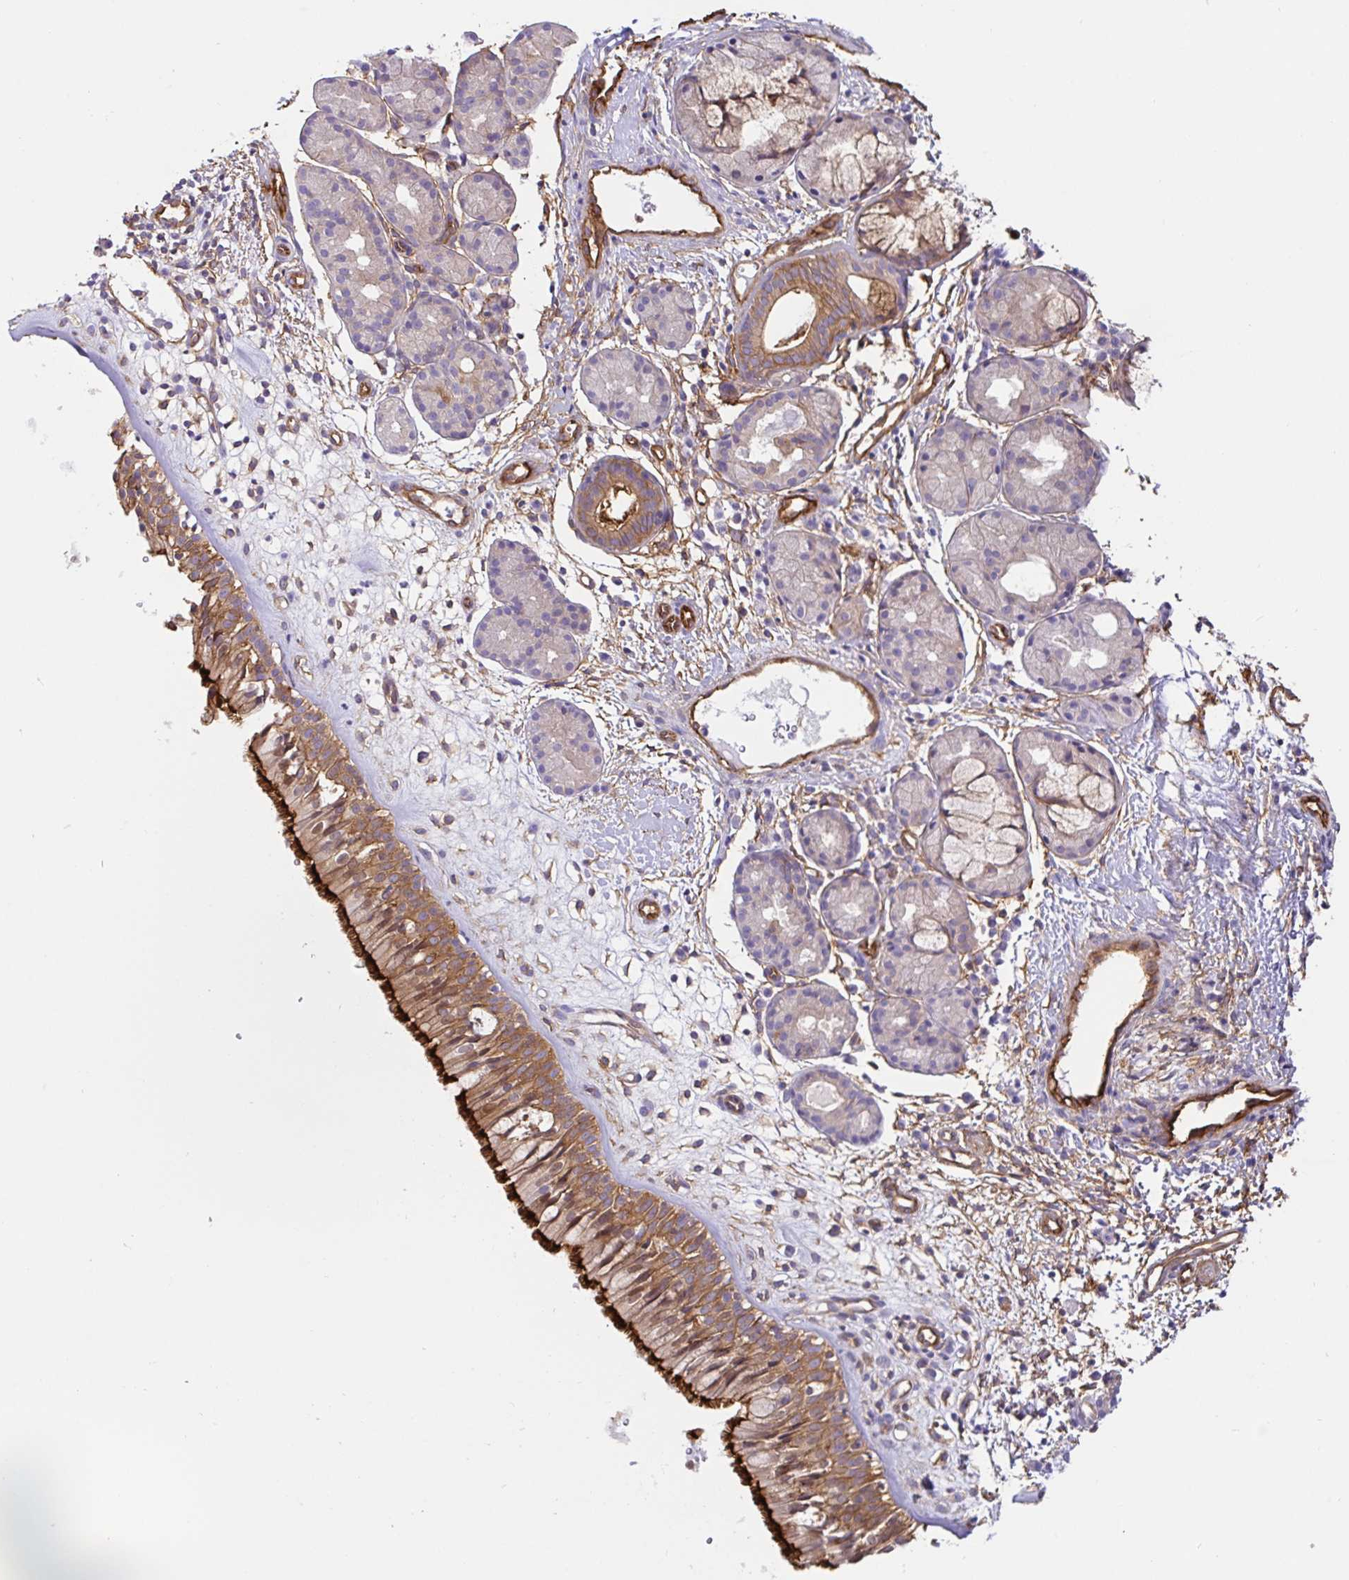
{"staining": {"intensity": "strong", "quantity": ">75%", "location": "cytoplasmic/membranous"}, "tissue": "nasopharynx", "cell_type": "Respiratory epithelial cells", "image_type": "normal", "snomed": [{"axis": "morphology", "description": "Normal tissue, NOS"}, {"axis": "topography", "description": "Nasopharynx"}], "caption": "A brown stain highlights strong cytoplasmic/membranous positivity of a protein in respiratory epithelial cells of normal human nasopharynx. Ihc stains the protein in brown and the nuclei are stained blue.", "gene": "ANXA2", "patient": {"sex": "male", "age": 65}}